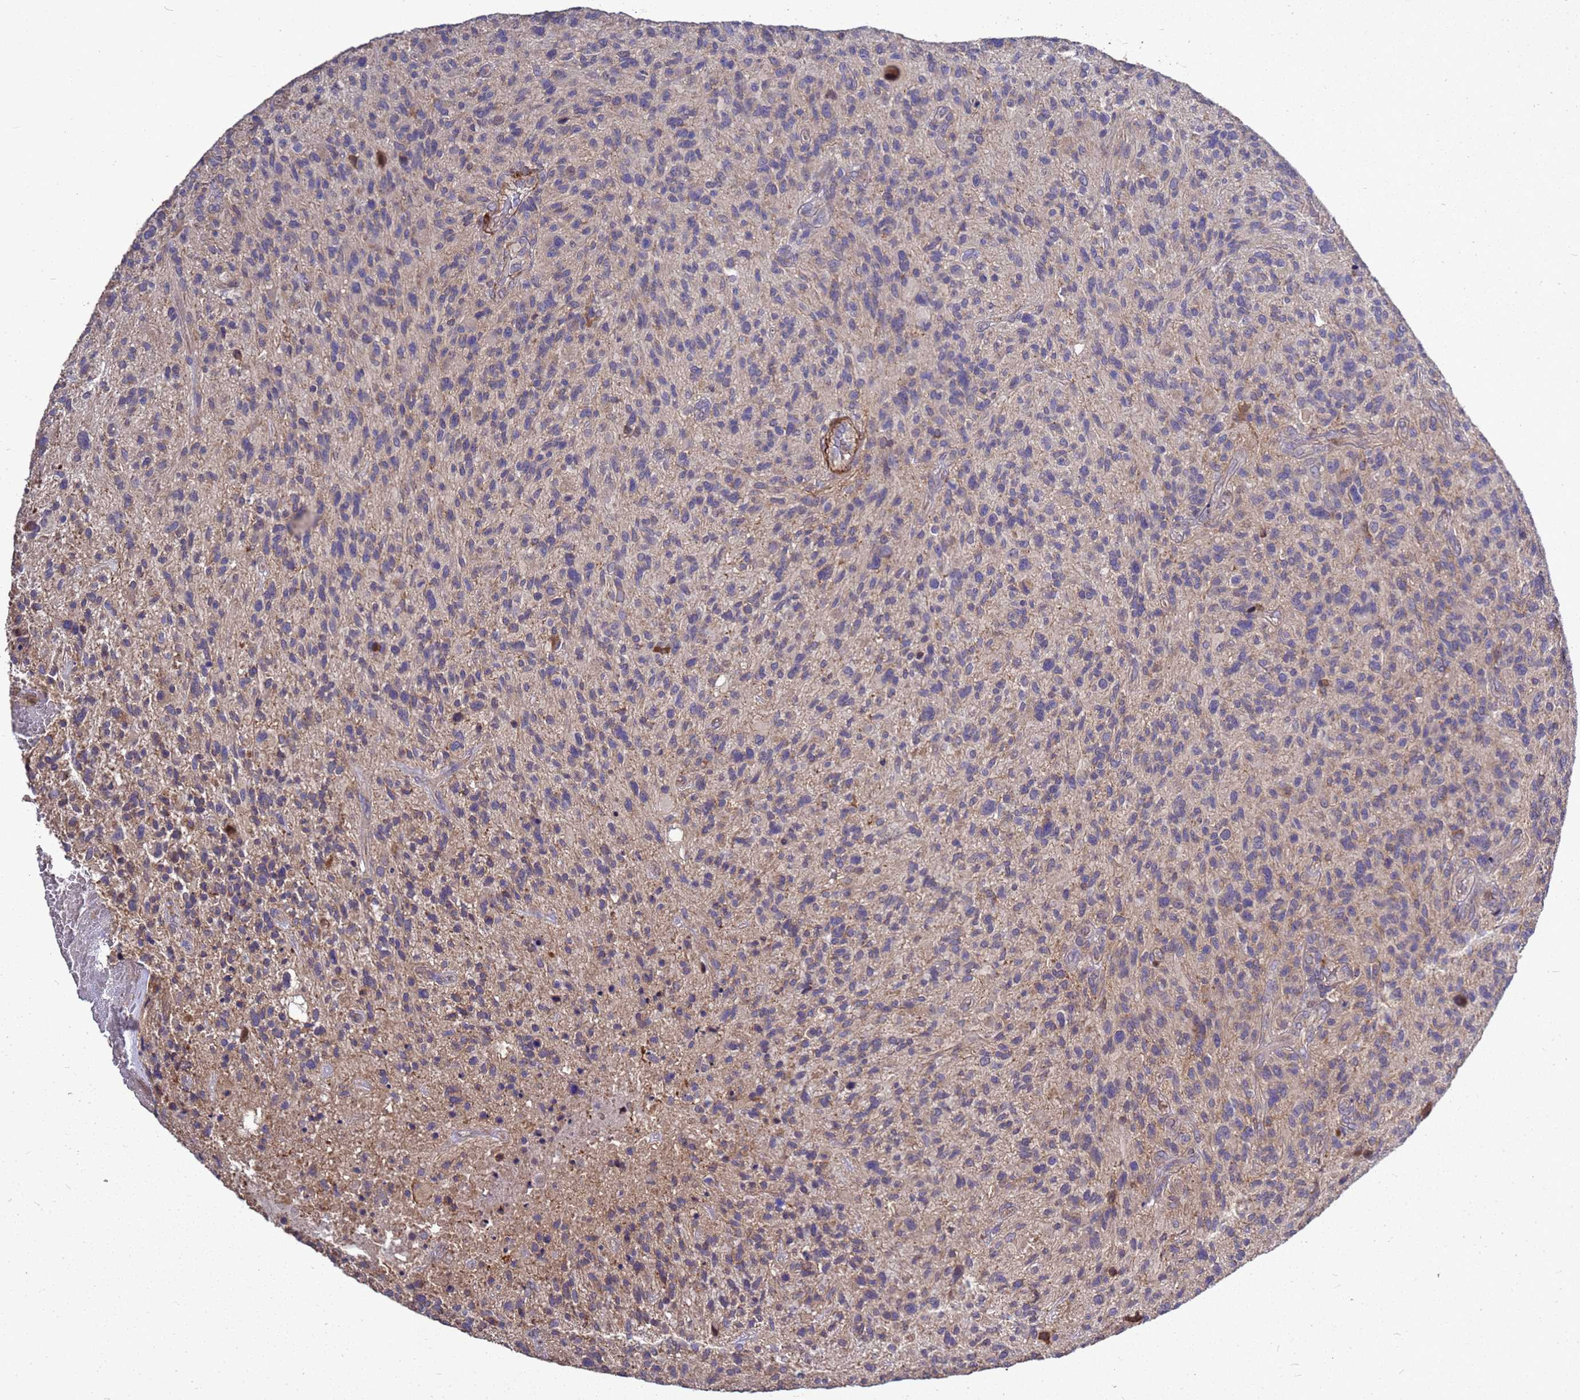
{"staining": {"intensity": "negative", "quantity": "none", "location": "none"}, "tissue": "glioma", "cell_type": "Tumor cells", "image_type": "cancer", "snomed": [{"axis": "morphology", "description": "Glioma, malignant, High grade"}, {"axis": "topography", "description": "Brain"}], "caption": "The image exhibits no staining of tumor cells in high-grade glioma (malignant). The staining was performed using DAB to visualize the protein expression in brown, while the nuclei were stained in blue with hematoxylin (Magnification: 20x).", "gene": "RSPRY1", "patient": {"sex": "male", "age": 47}}